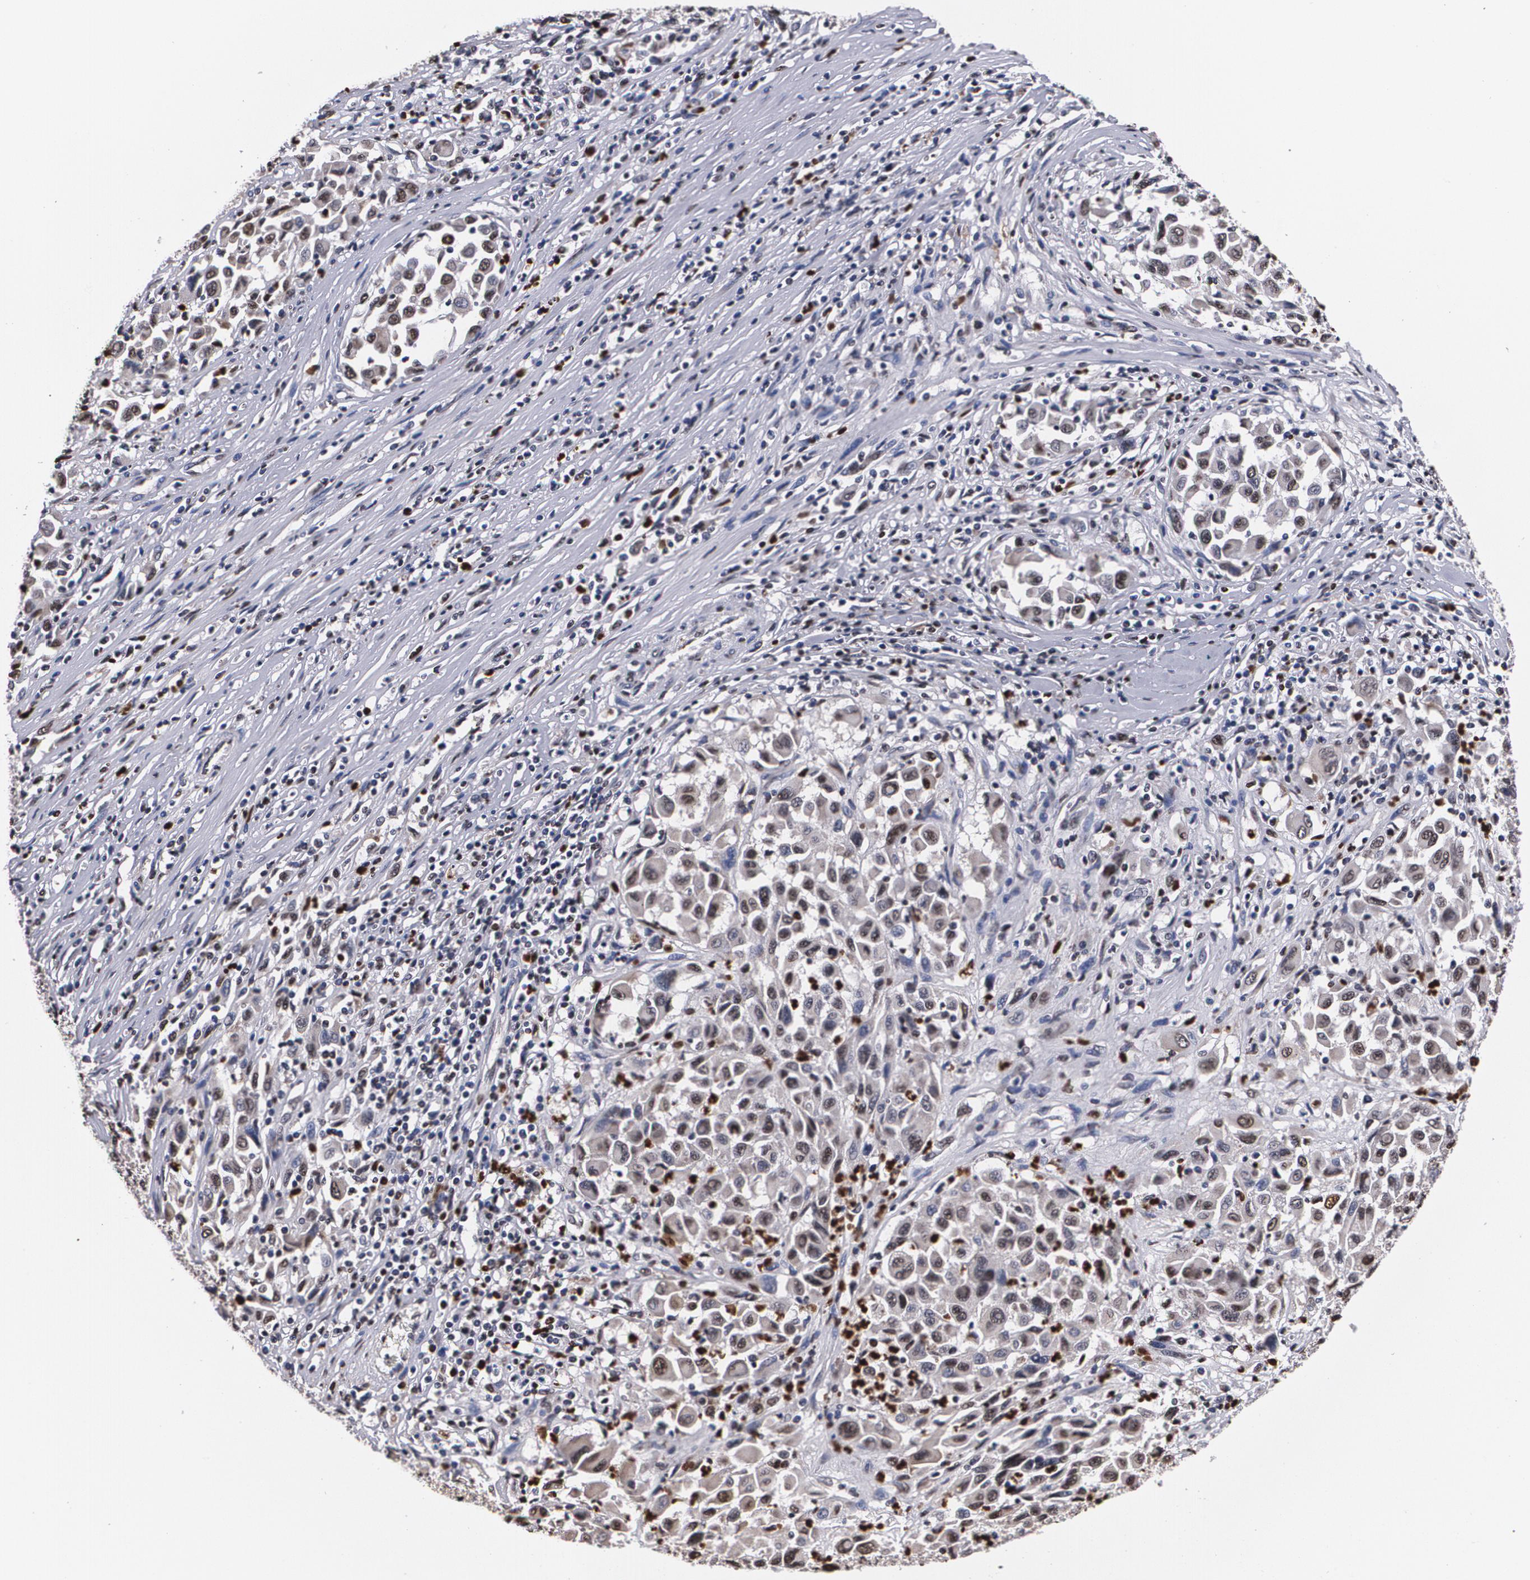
{"staining": {"intensity": "weak", "quantity": "25%-75%", "location": "cytoplasmic/membranous,nuclear"}, "tissue": "melanoma", "cell_type": "Tumor cells", "image_type": "cancer", "snomed": [{"axis": "morphology", "description": "Malignant melanoma, Metastatic site"}, {"axis": "topography", "description": "Lymph node"}], "caption": "Protein expression analysis of human malignant melanoma (metastatic site) reveals weak cytoplasmic/membranous and nuclear expression in approximately 25%-75% of tumor cells. (Brightfield microscopy of DAB IHC at high magnification).", "gene": "MVP", "patient": {"sex": "male", "age": 61}}